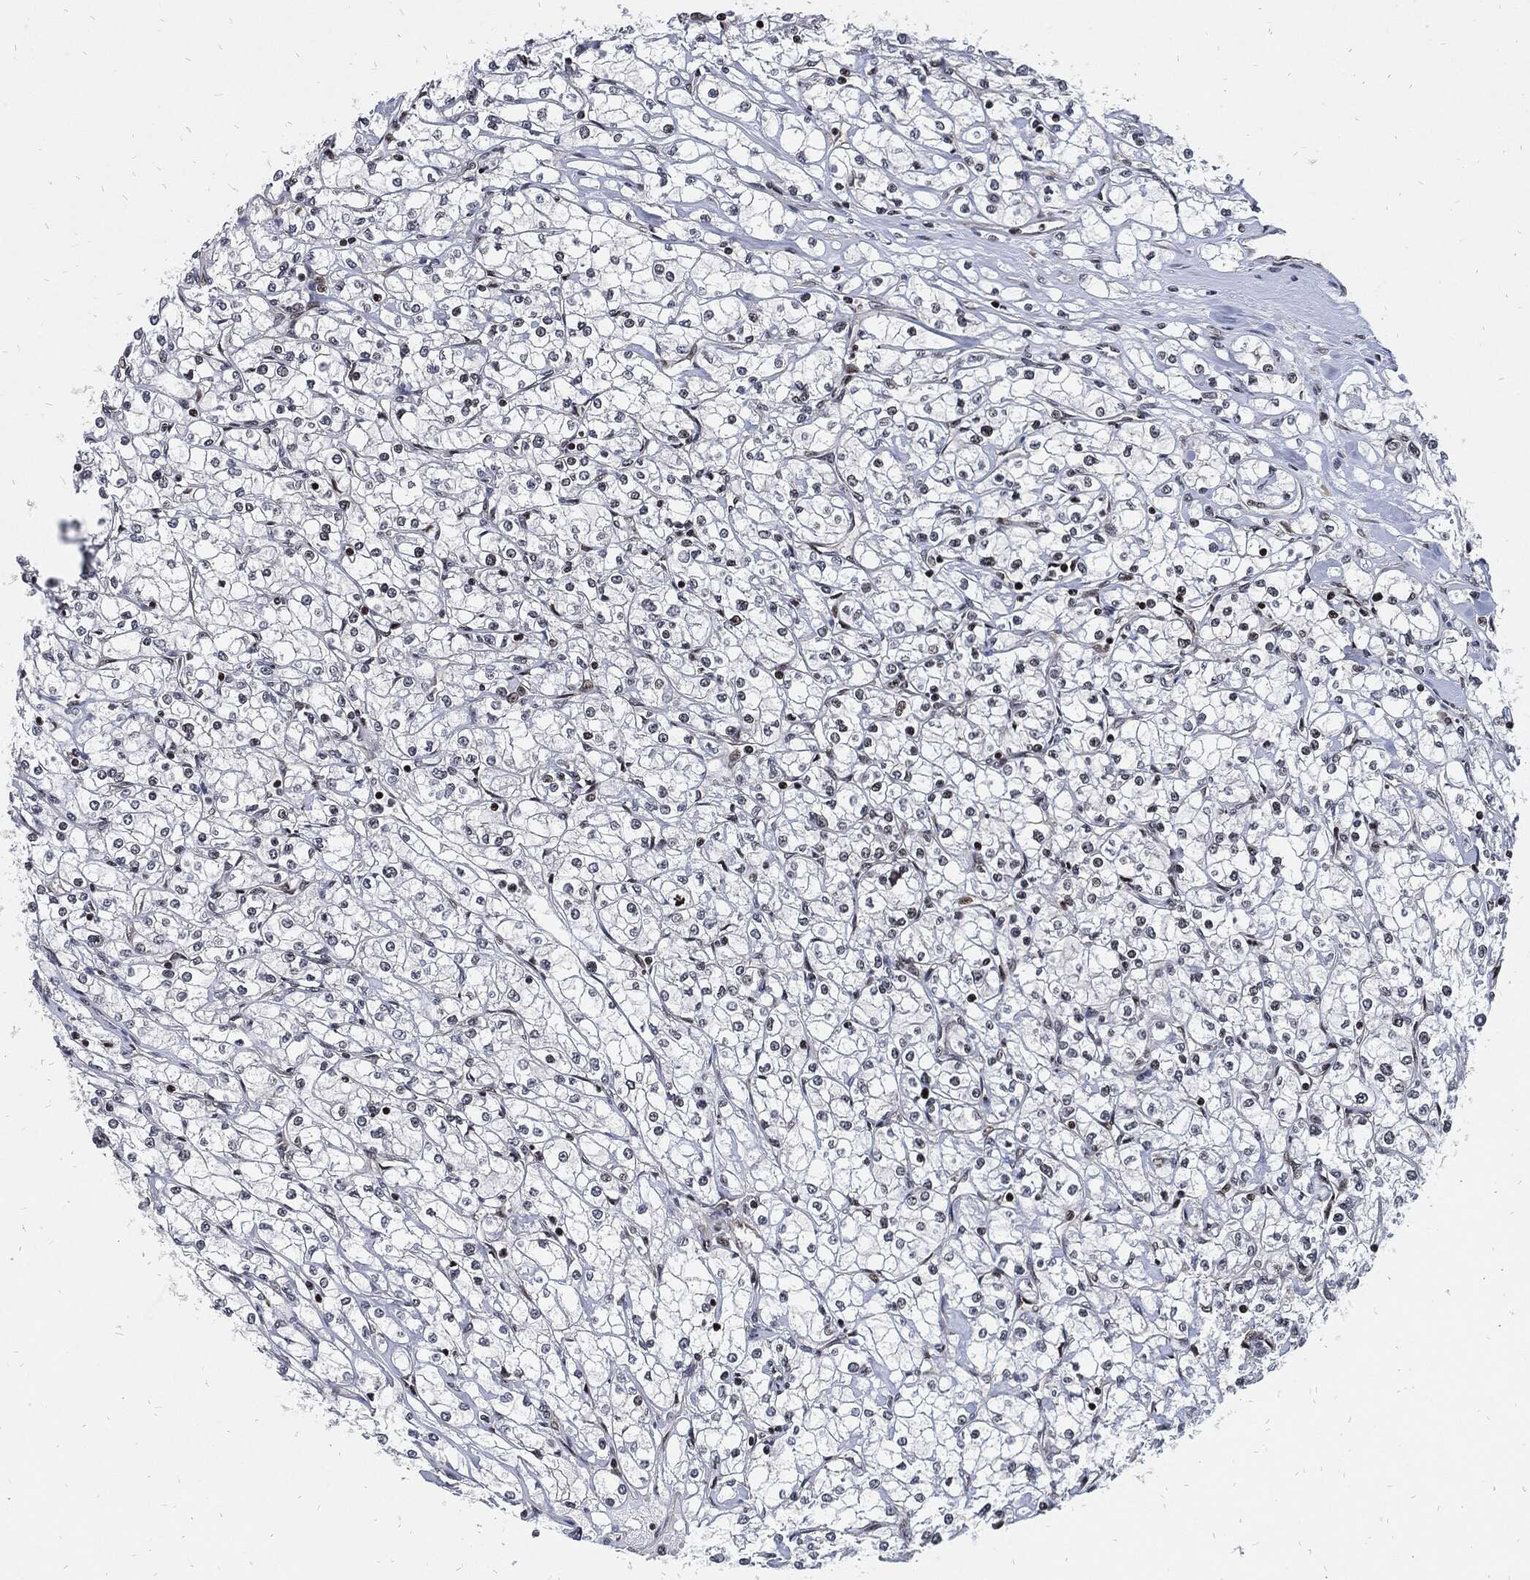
{"staining": {"intensity": "negative", "quantity": "none", "location": "none"}, "tissue": "renal cancer", "cell_type": "Tumor cells", "image_type": "cancer", "snomed": [{"axis": "morphology", "description": "Adenocarcinoma, NOS"}, {"axis": "topography", "description": "Kidney"}], "caption": "There is no significant positivity in tumor cells of renal cancer. (Brightfield microscopy of DAB (3,3'-diaminobenzidine) IHC at high magnification).", "gene": "ZNF775", "patient": {"sex": "male", "age": 67}}